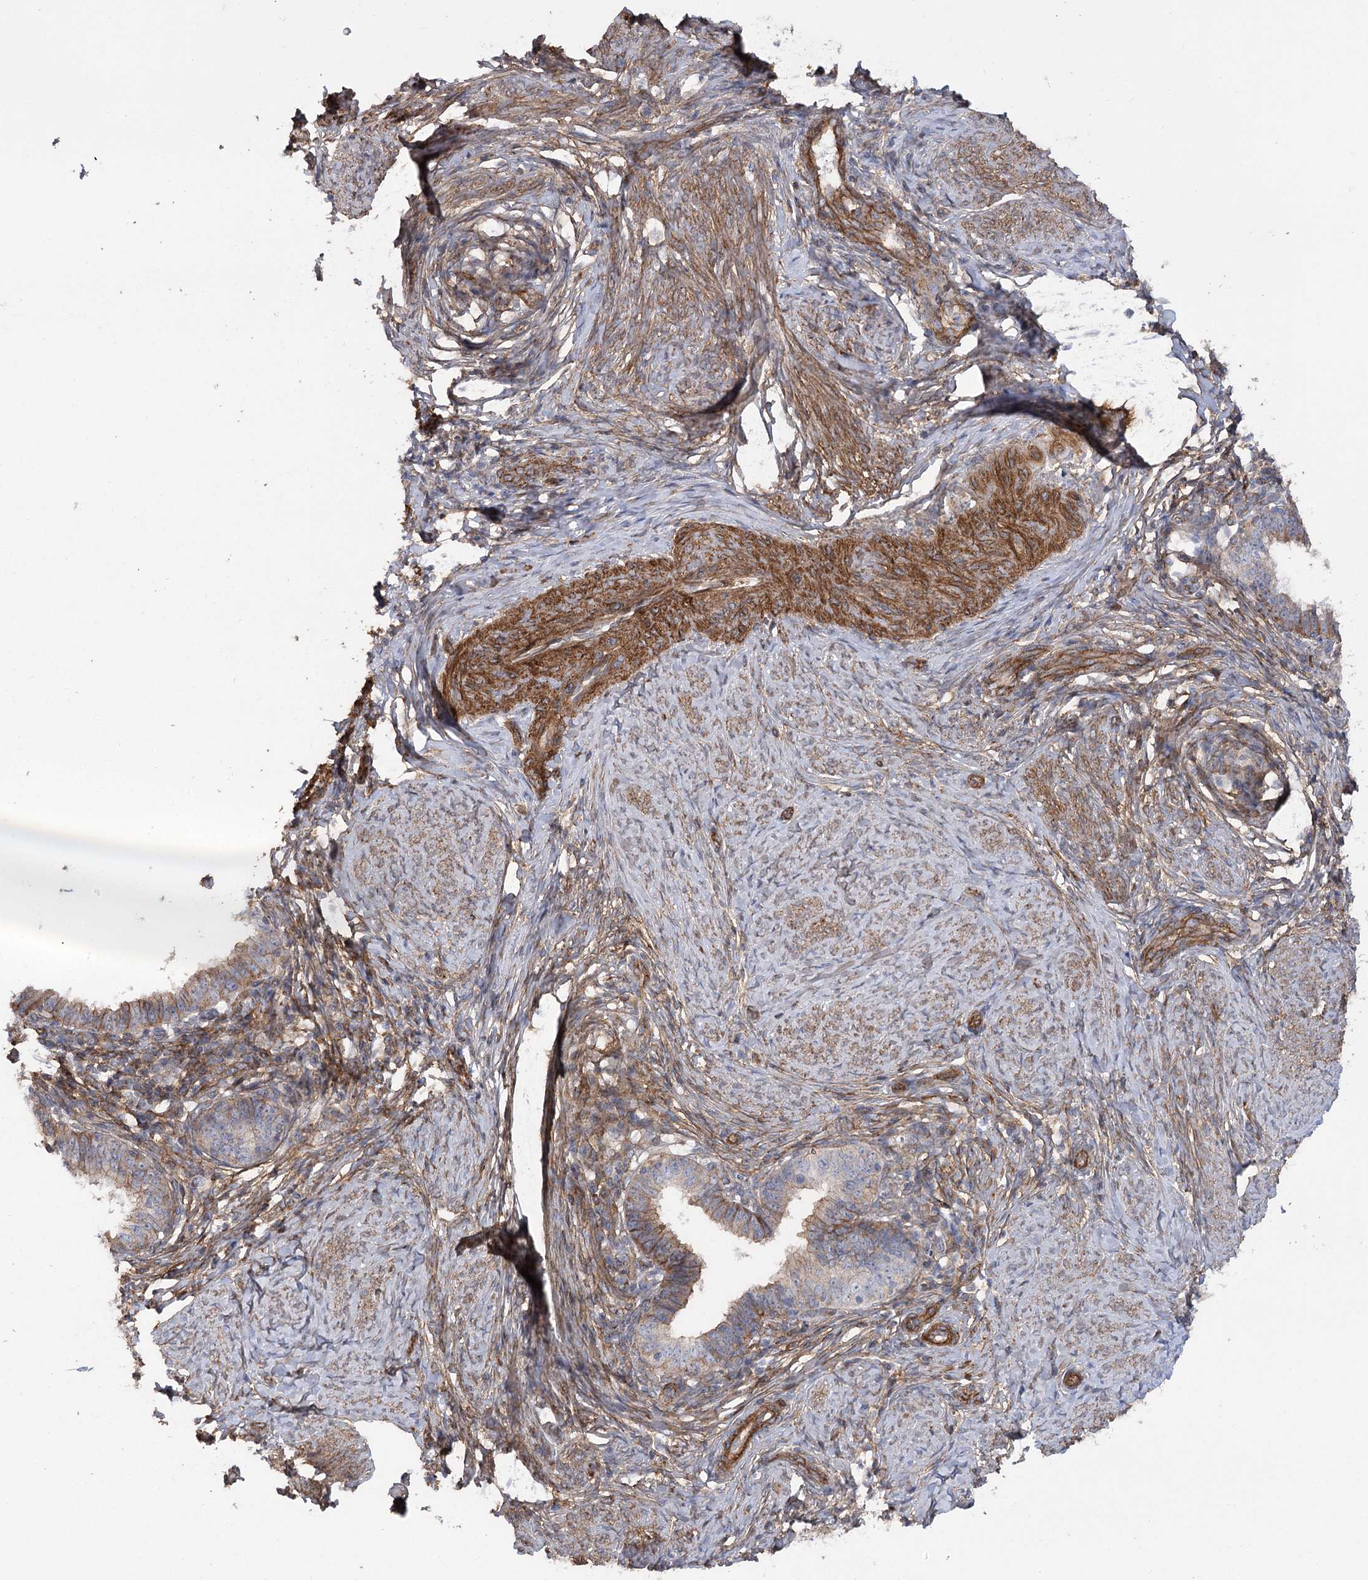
{"staining": {"intensity": "moderate", "quantity": ">75%", "location": "cytoplasmic/membranous"}, "tissue": "cervical cancer", "cell_type": "Tumor cells", "image_type": "cancer", "snomed": [{"axis": "morphology", "description": "Adenocarcinoma, NOS"}, {"axis": "topography", "description": "Cervix"}], "caption": "Protein staining by immunohistochemistry demonstrates moderate cytoplasmic/membranous positivity in about >75% of tumor cells in cervical adenocarcinoma. The staining was performed using DAB to visualize the protein expression in brown, while the nuclei were stained in blue with hematoxylin (Magnification: 20x).", "gene": "SYNPO2", "patient": {"sex": "female", "age": 36}}